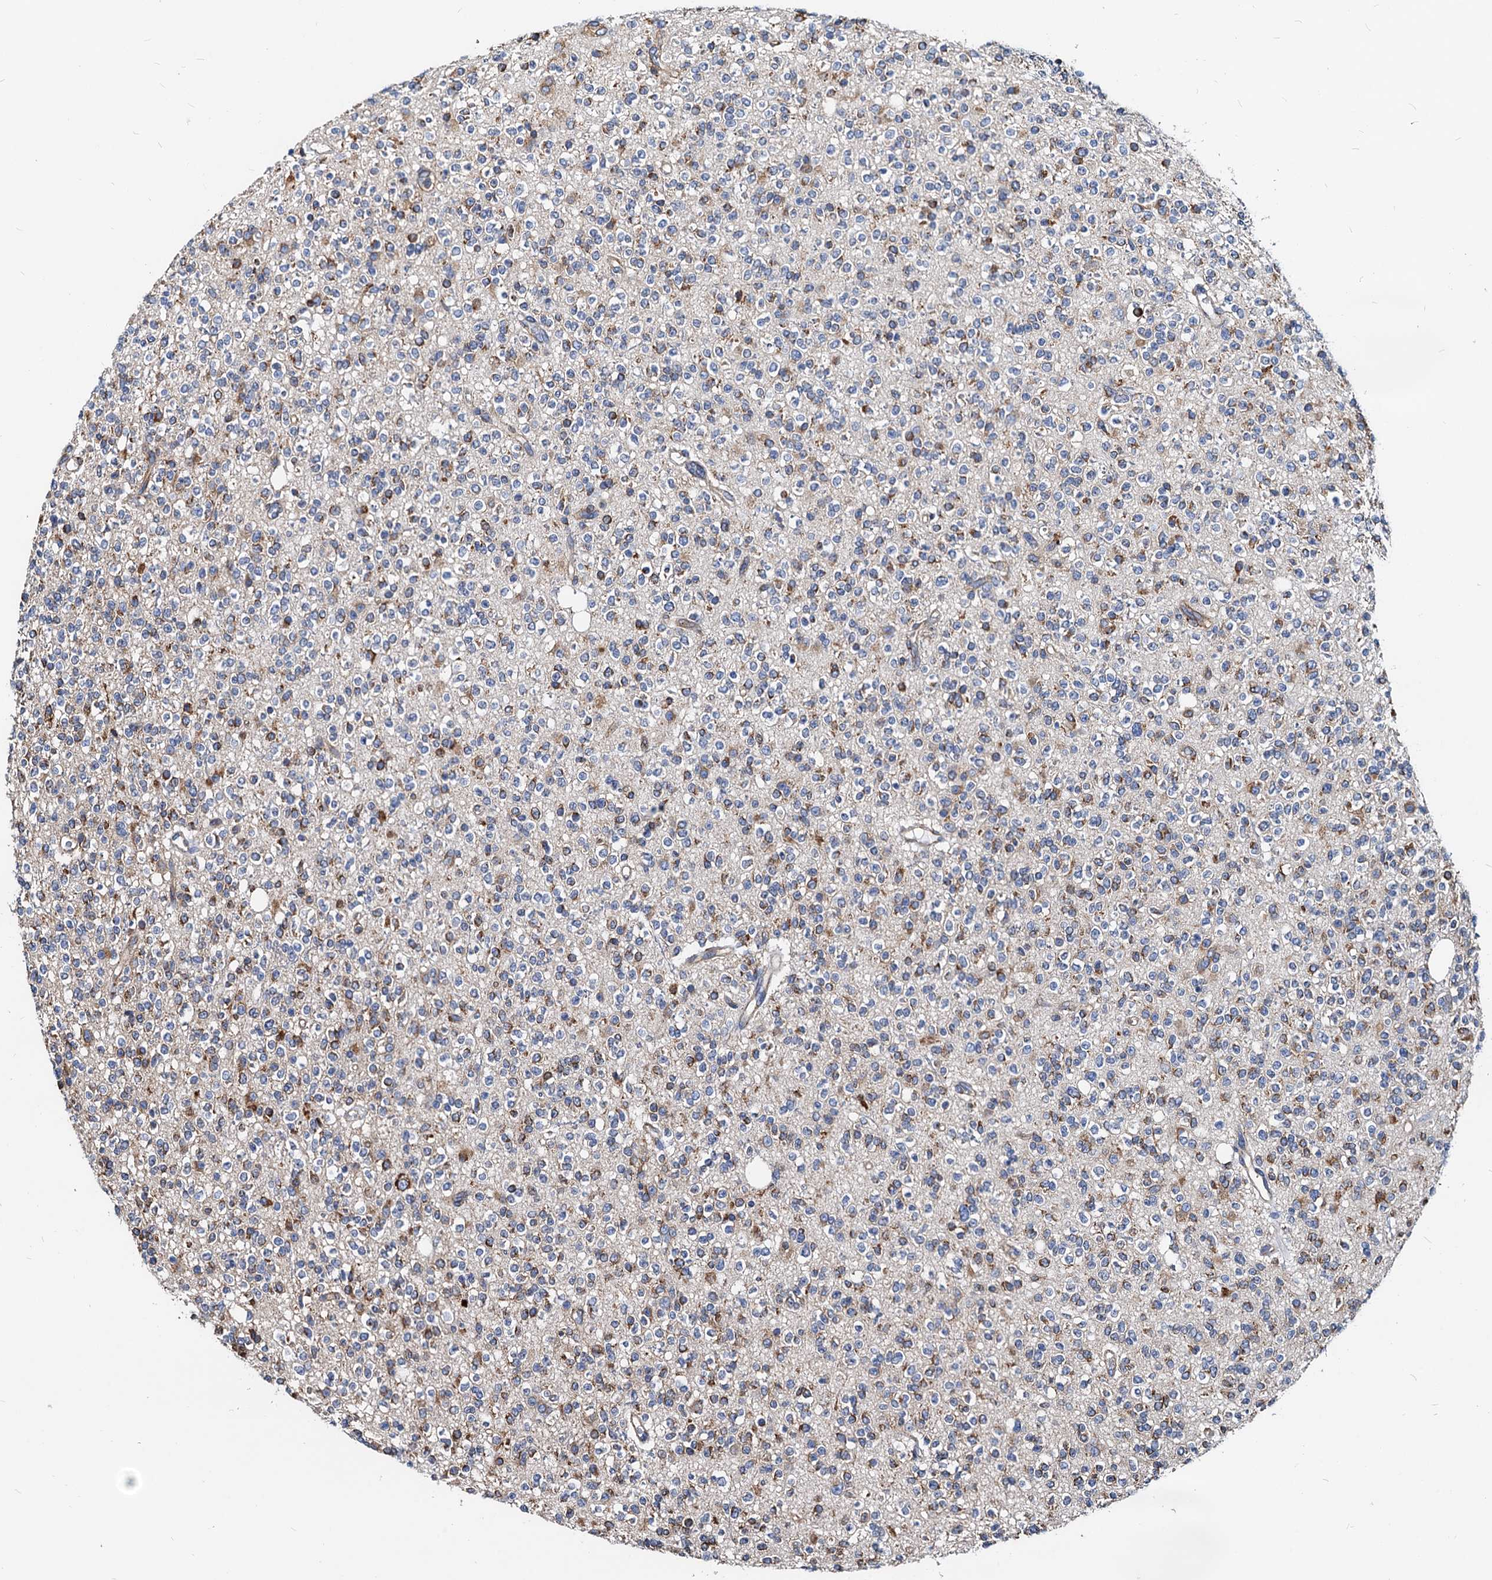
{"staining": {"intensity": "moderate", "quantity": "<25%", "location": "cytoplasmic/membranous"}, "tissue": "glioma", "cell_type": "Tumor cells", "image_type": "cancer", "snomed": [{"axis": "morphology", "description": "Glioma, malignant, High grade"}, {"axis": "topography", "description": "Brain"}], "caption": "An immunohistochemistry (IHC) photomicrograph of tumor tissue is shown. Protein staining in brown shows moderate cytoplasmic/membranous positivity in malignant glioma (high-grade) within tumor cells.", "gene": "HSPA5", "patient": {"sex": "male", "age": 34}}